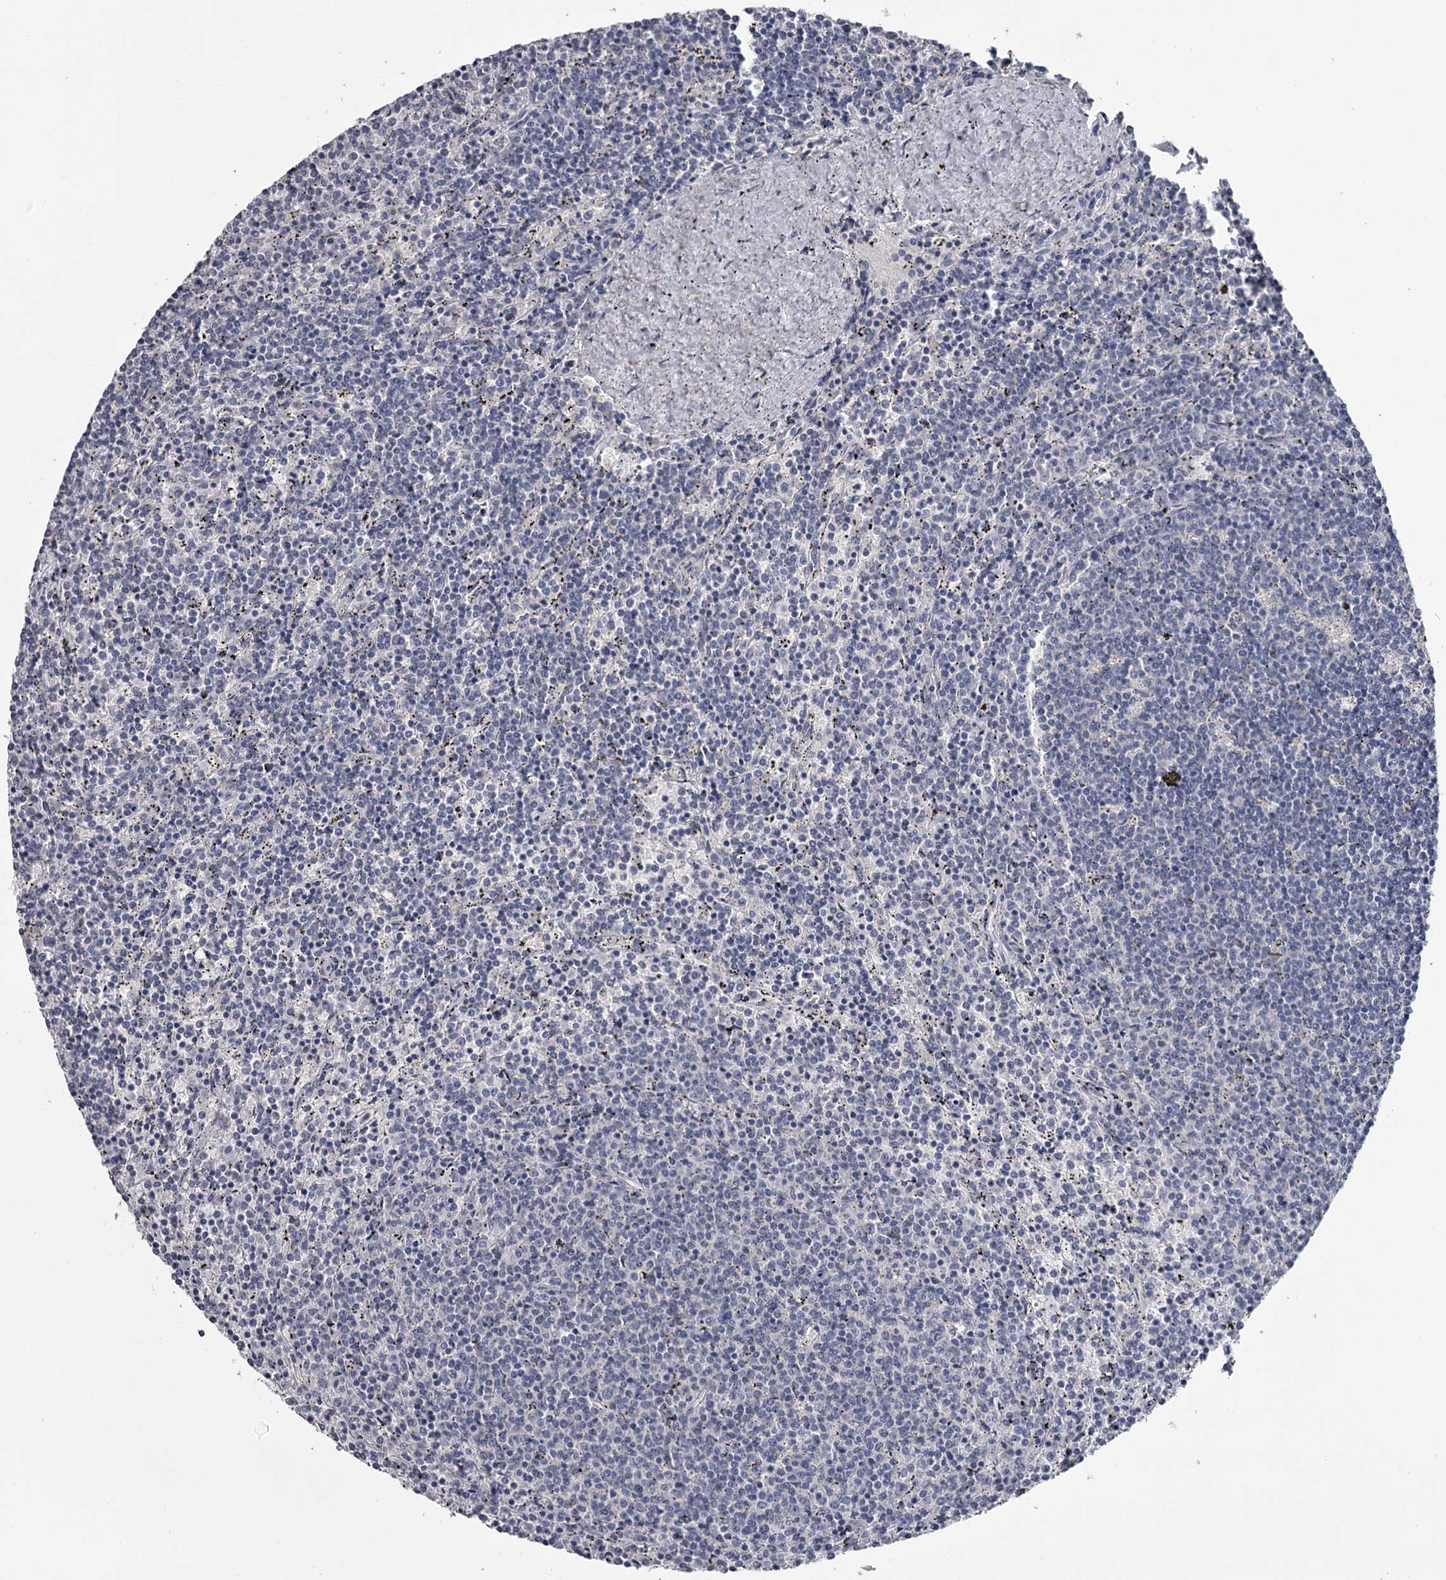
{"staining": {"intensity": "negative", "quantity": "none", "location": "none"}, "tissue": "lymphoma", "cell_type": "Tumor cells", "image_type": "cancer", "snomed": [{"axis": "morphology", "description": "Malignant lymphoma, non-Hodgkin's type, Low grade"}, {"axis": "topography", "description": "Spleen"}], "caption": "The photomicrograph exhibits no significant staining in tumor cells of malignant lymphoma, non-Hodgkin's type (low-grade).", "gene": "DAO", "patient": {"sex": "female", "age": 50}}